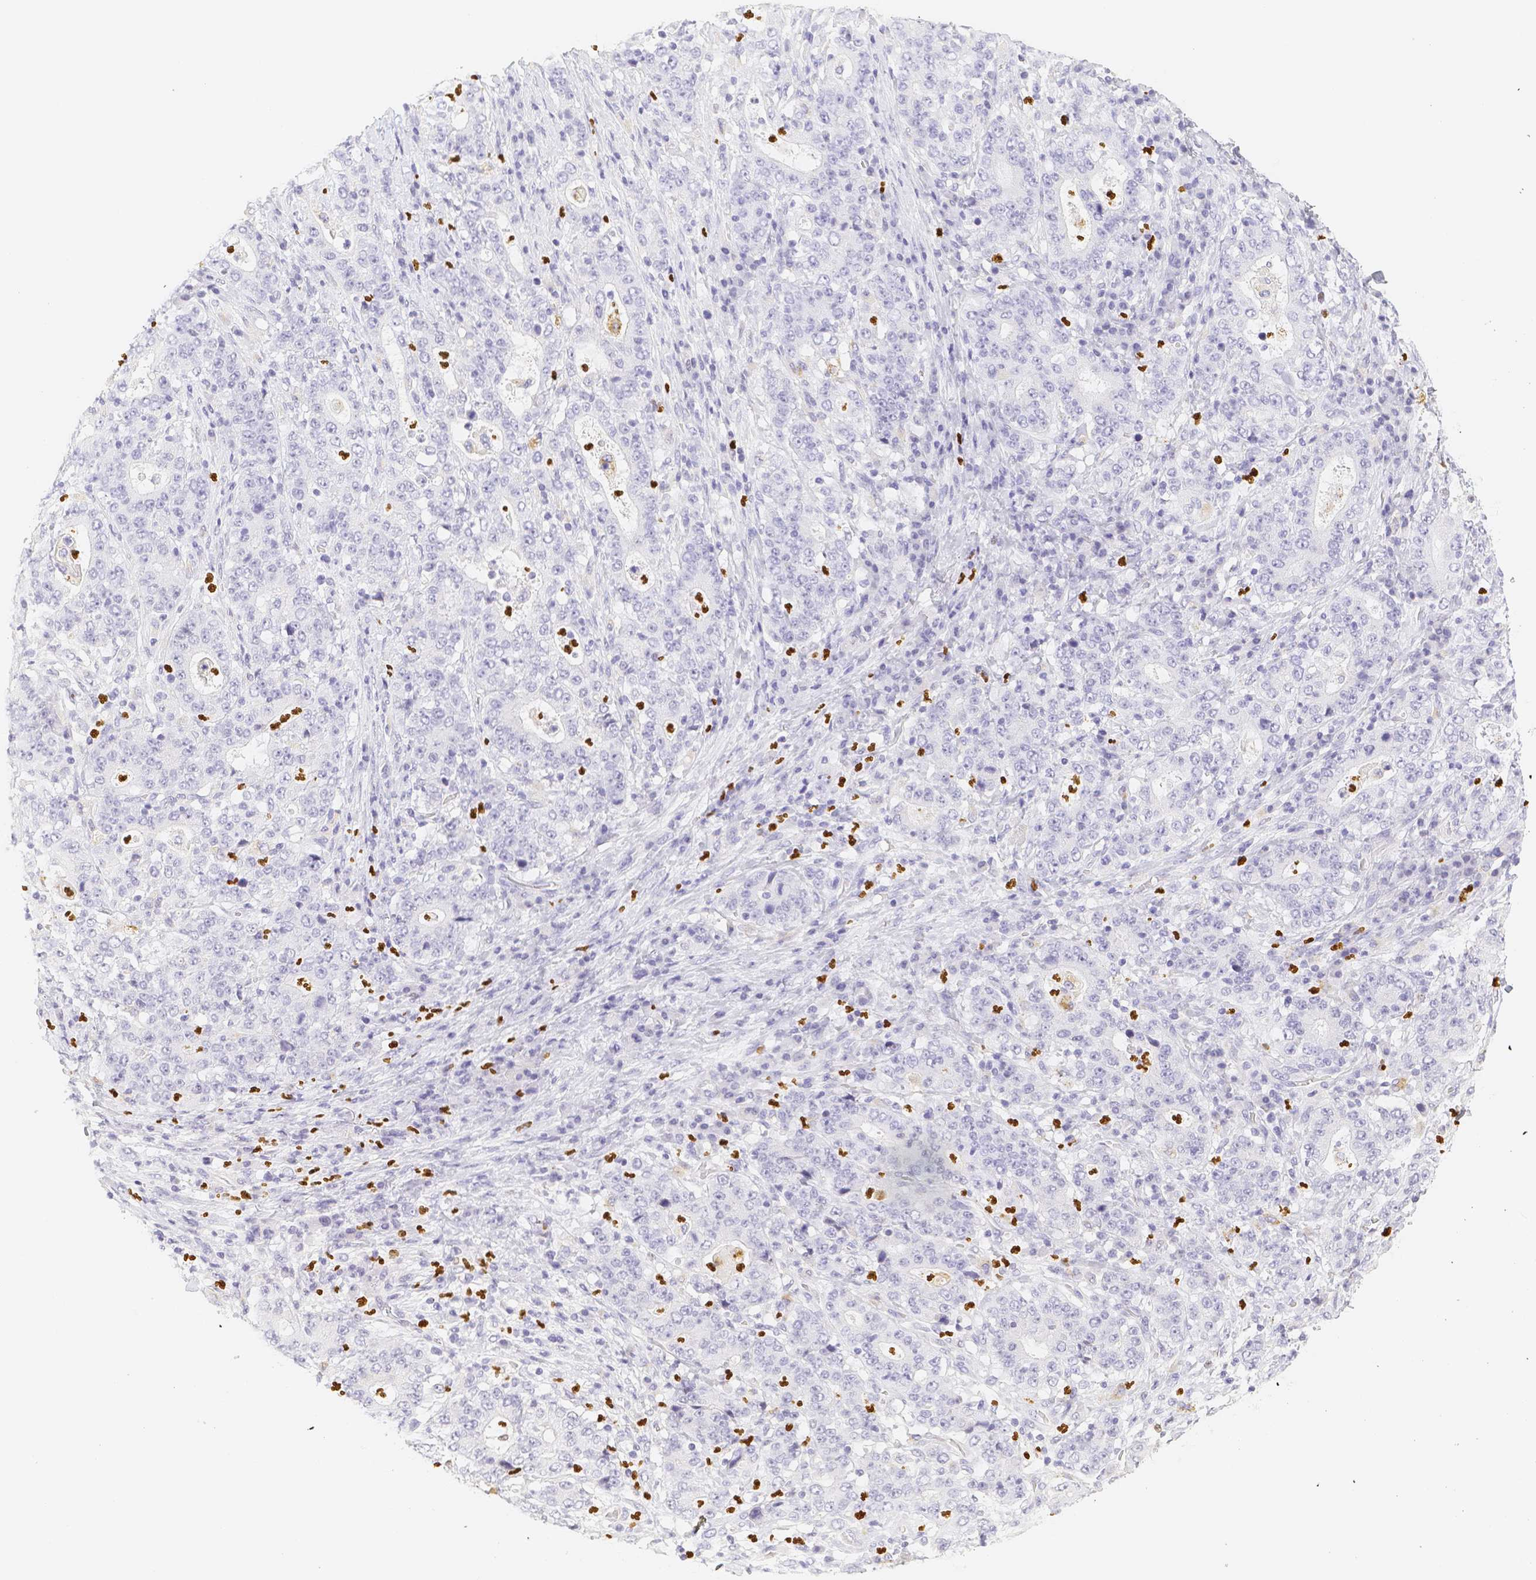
{"staining": {"intensity": "negative", "quantity": "none", "location": "none"}, "tissue": "stomach cancer", "cell_type": "Tumor cells", "image_type": "cancer", "snomed": [{"axis": "morphology", "description": "Normal tissue, NOS"}, {"axis": "morphology", "description": "Adenocarcinoma, NOS"}, {"axis": "topography", "description": "Stomach, upper"}, {"axis": "topography", "description": "Stomach"}], "caption": "The immunohistochemistry (IHC) photomicrograph has no significant positivity in tumor cells of adenocarcinoma (stomach) tissue.", "gene": "PADI4", "patient": {"sex": "male", "age": 59}}